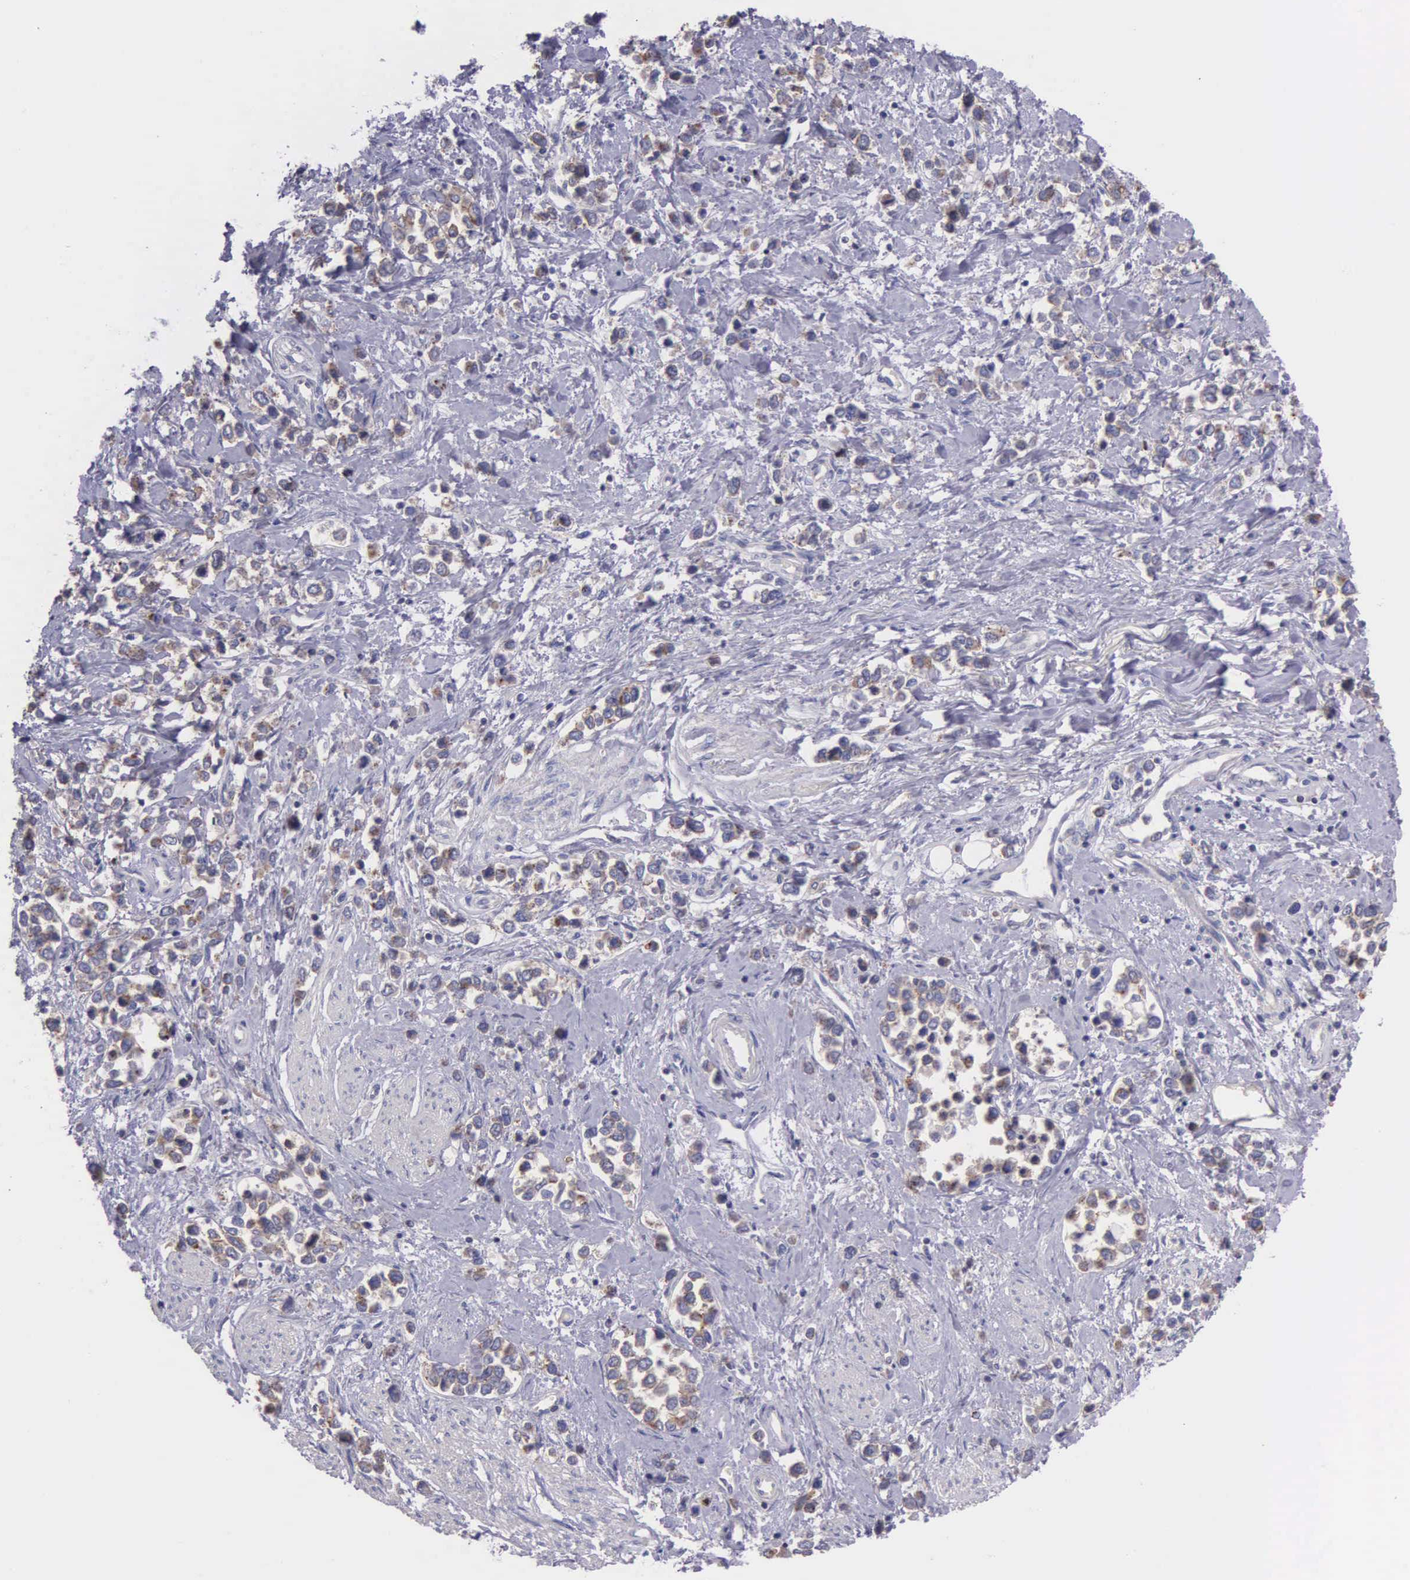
{"staining": {"intensity": "weak", "quantity": ">75%", "location": "cytoplasmic/membranous"}, "tissue": "stomach cancer", "cell_type": "Tumor cells", "image_type": "cancer", "snomed": [{"axis": "morphology", "description": "Adenocarcinoma, NOS"}, {"axis": "topography", "description": "Stomach, upper"}], "caption": "Tumor cells demonstrate low levels of weak cytoplasmic/membranous positivity in approximately >75% of cells in human stomach cancer (adenocarcinoma).", "gene": "MIA2", "patient": {"sex": "male", "age": 76}}